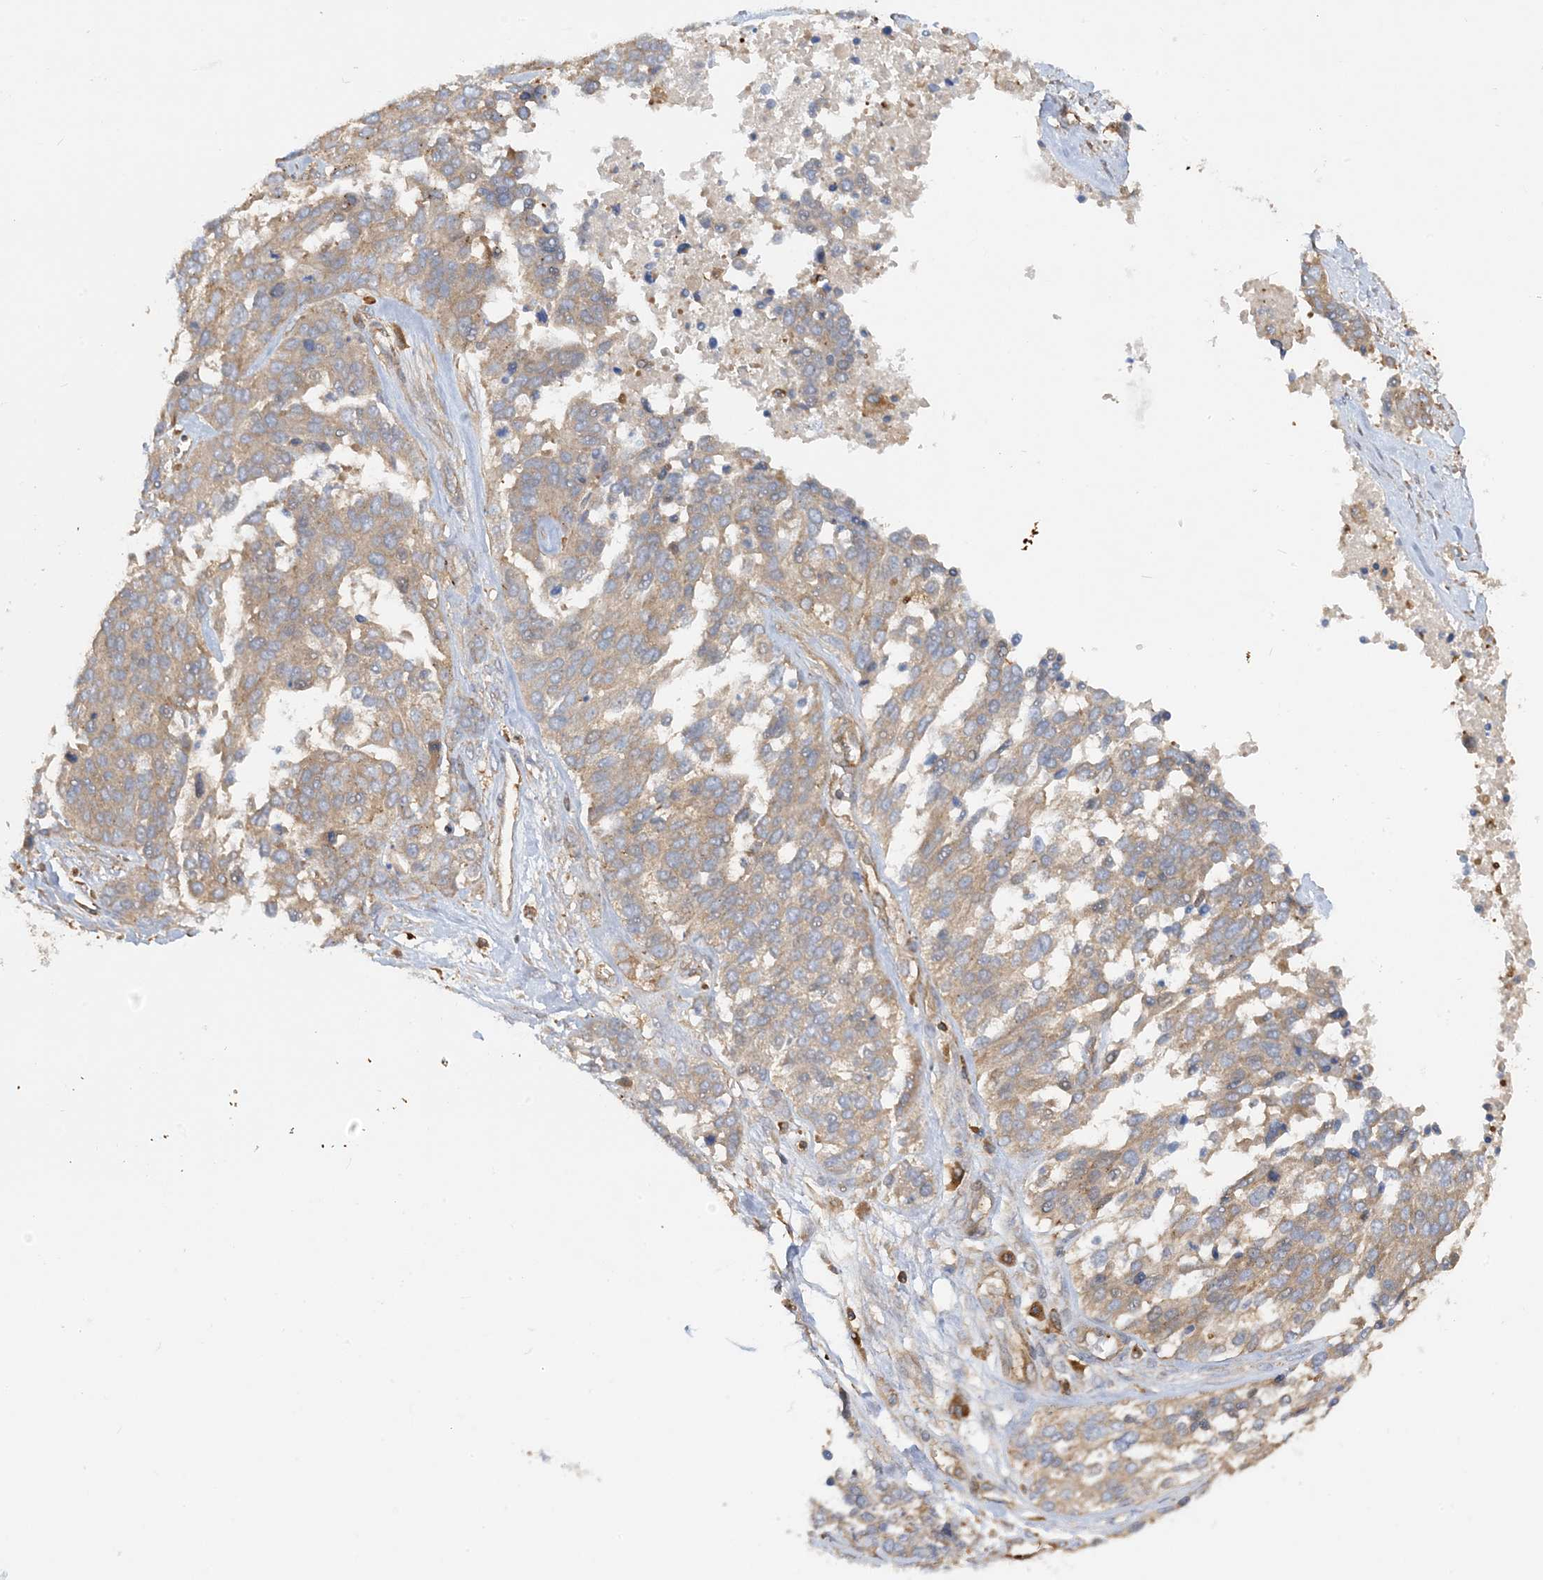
{"staining": {"intensity": "weak", "quantity": ">75%", "location": "cytoplasmic/membranous"}, "tissue": "ovarian cancer", "cell_type": "Tumor cells", "image_type": "cancer", "snomed": [{"axis": "morphology", "description": "Cystadenocarcinoma, serous, NOS"}, {"axis": "topography", "description": "Ovary"}], "caption": "Protein staining of ovarian cancer tissue shows weak cytoplasmic/membranous staining in about >75% of tumor cells. The staining was performed using DAB (3,3'-diaminobenzidine) to visualize the protein expression in brown, while the nuclei were stained in blue with hematoxylin (Magnification: 20x).", "gene": "SFMBT2", "patient": {"sex": "female", "age": 44}}